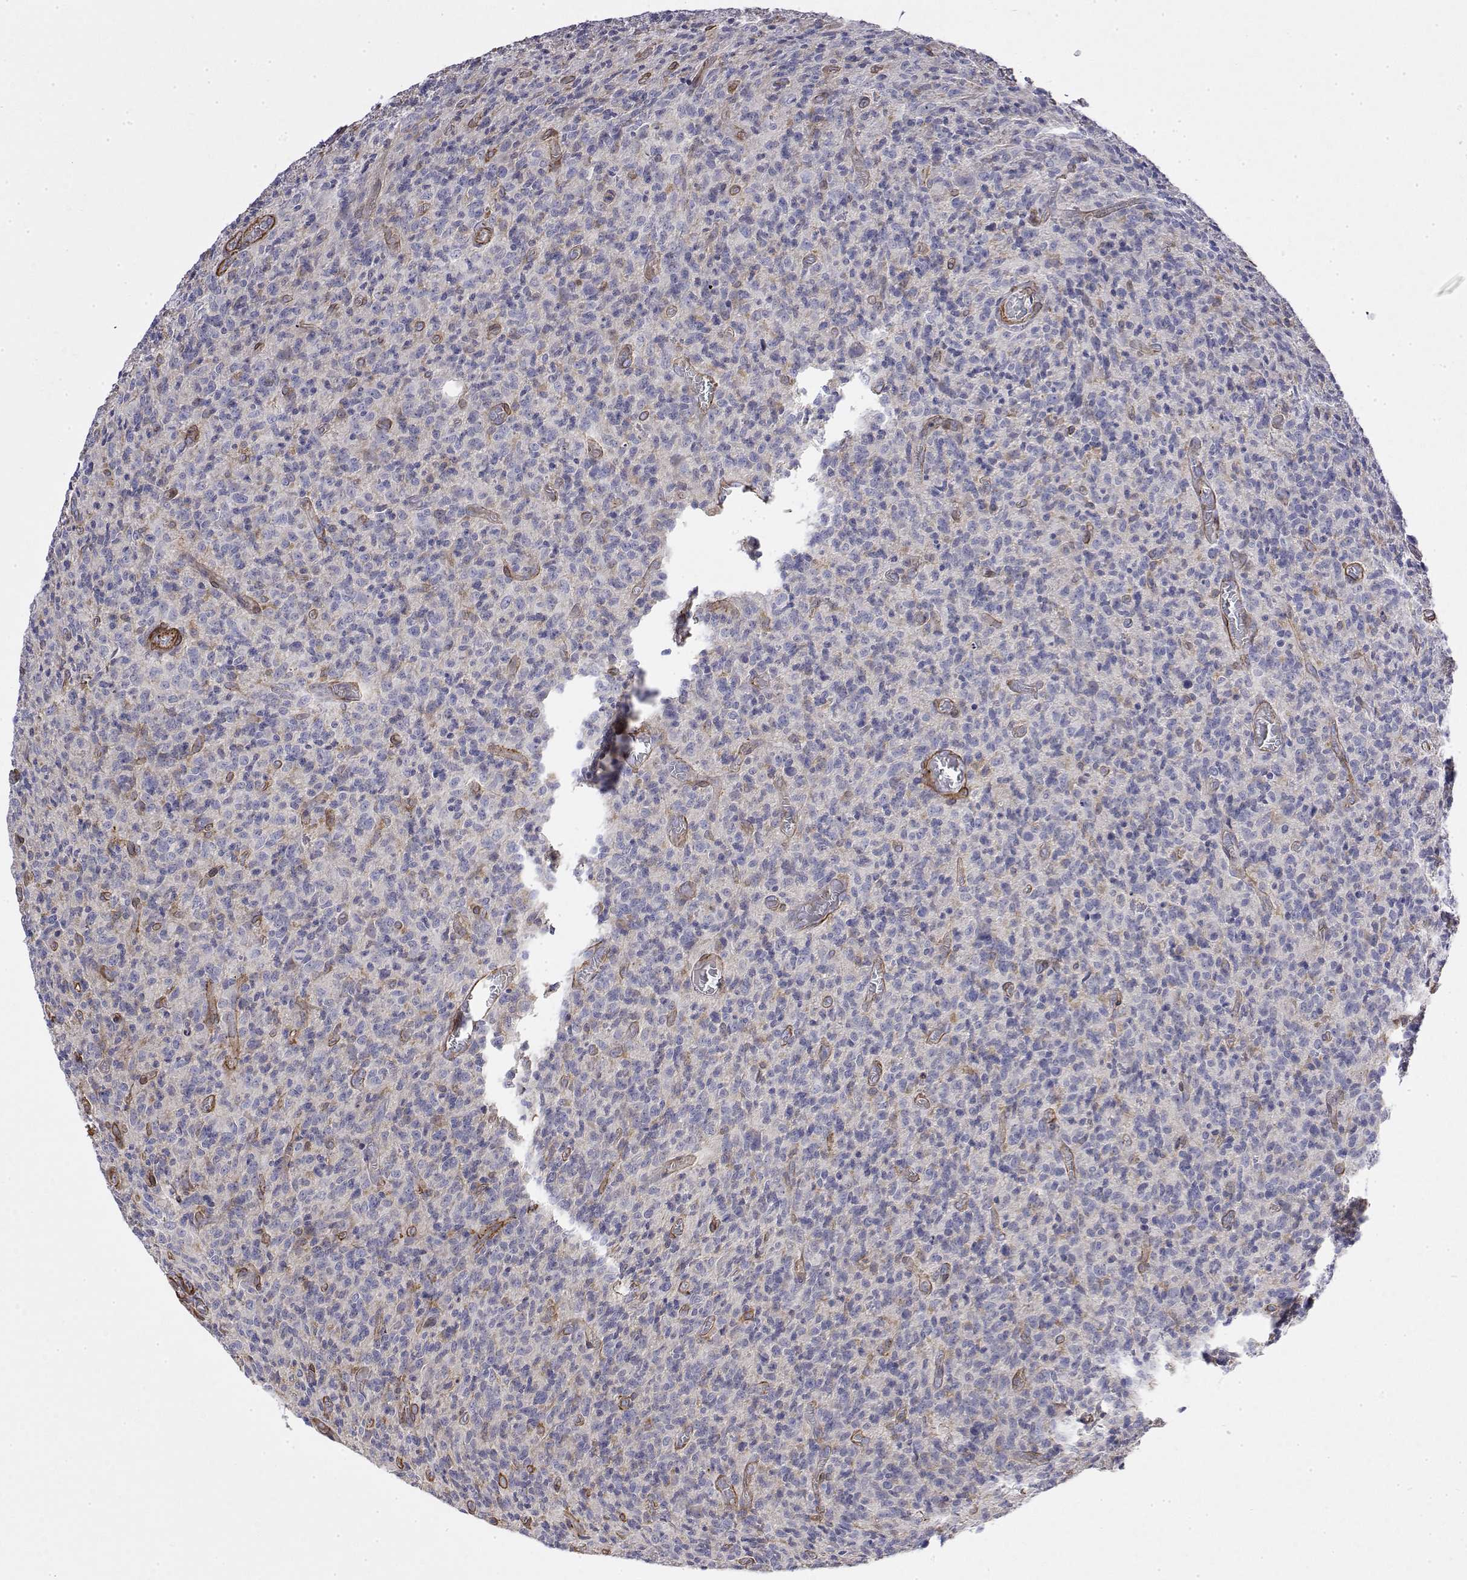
{"staining": {"intensity": "negative", "quantity": "none", "location": "none"}, "tissue": "glioma", "cell_type": "Tumor cells", "image_type": "cancer", "snomed": [{"axis": "morphology", "description": "Glioma, malignant, High grade"}, {"axis": "topography", "description": "Brain"}], "caption": "This photomicrograph is of malignant glioma (high-grade) stained with IHC to label a protein in brown with the nuclei are counter-stained blue. There is no expression in tumor cells.", "gene": "SOWAHD", "patient": {"sex": "male", "age": 76}}